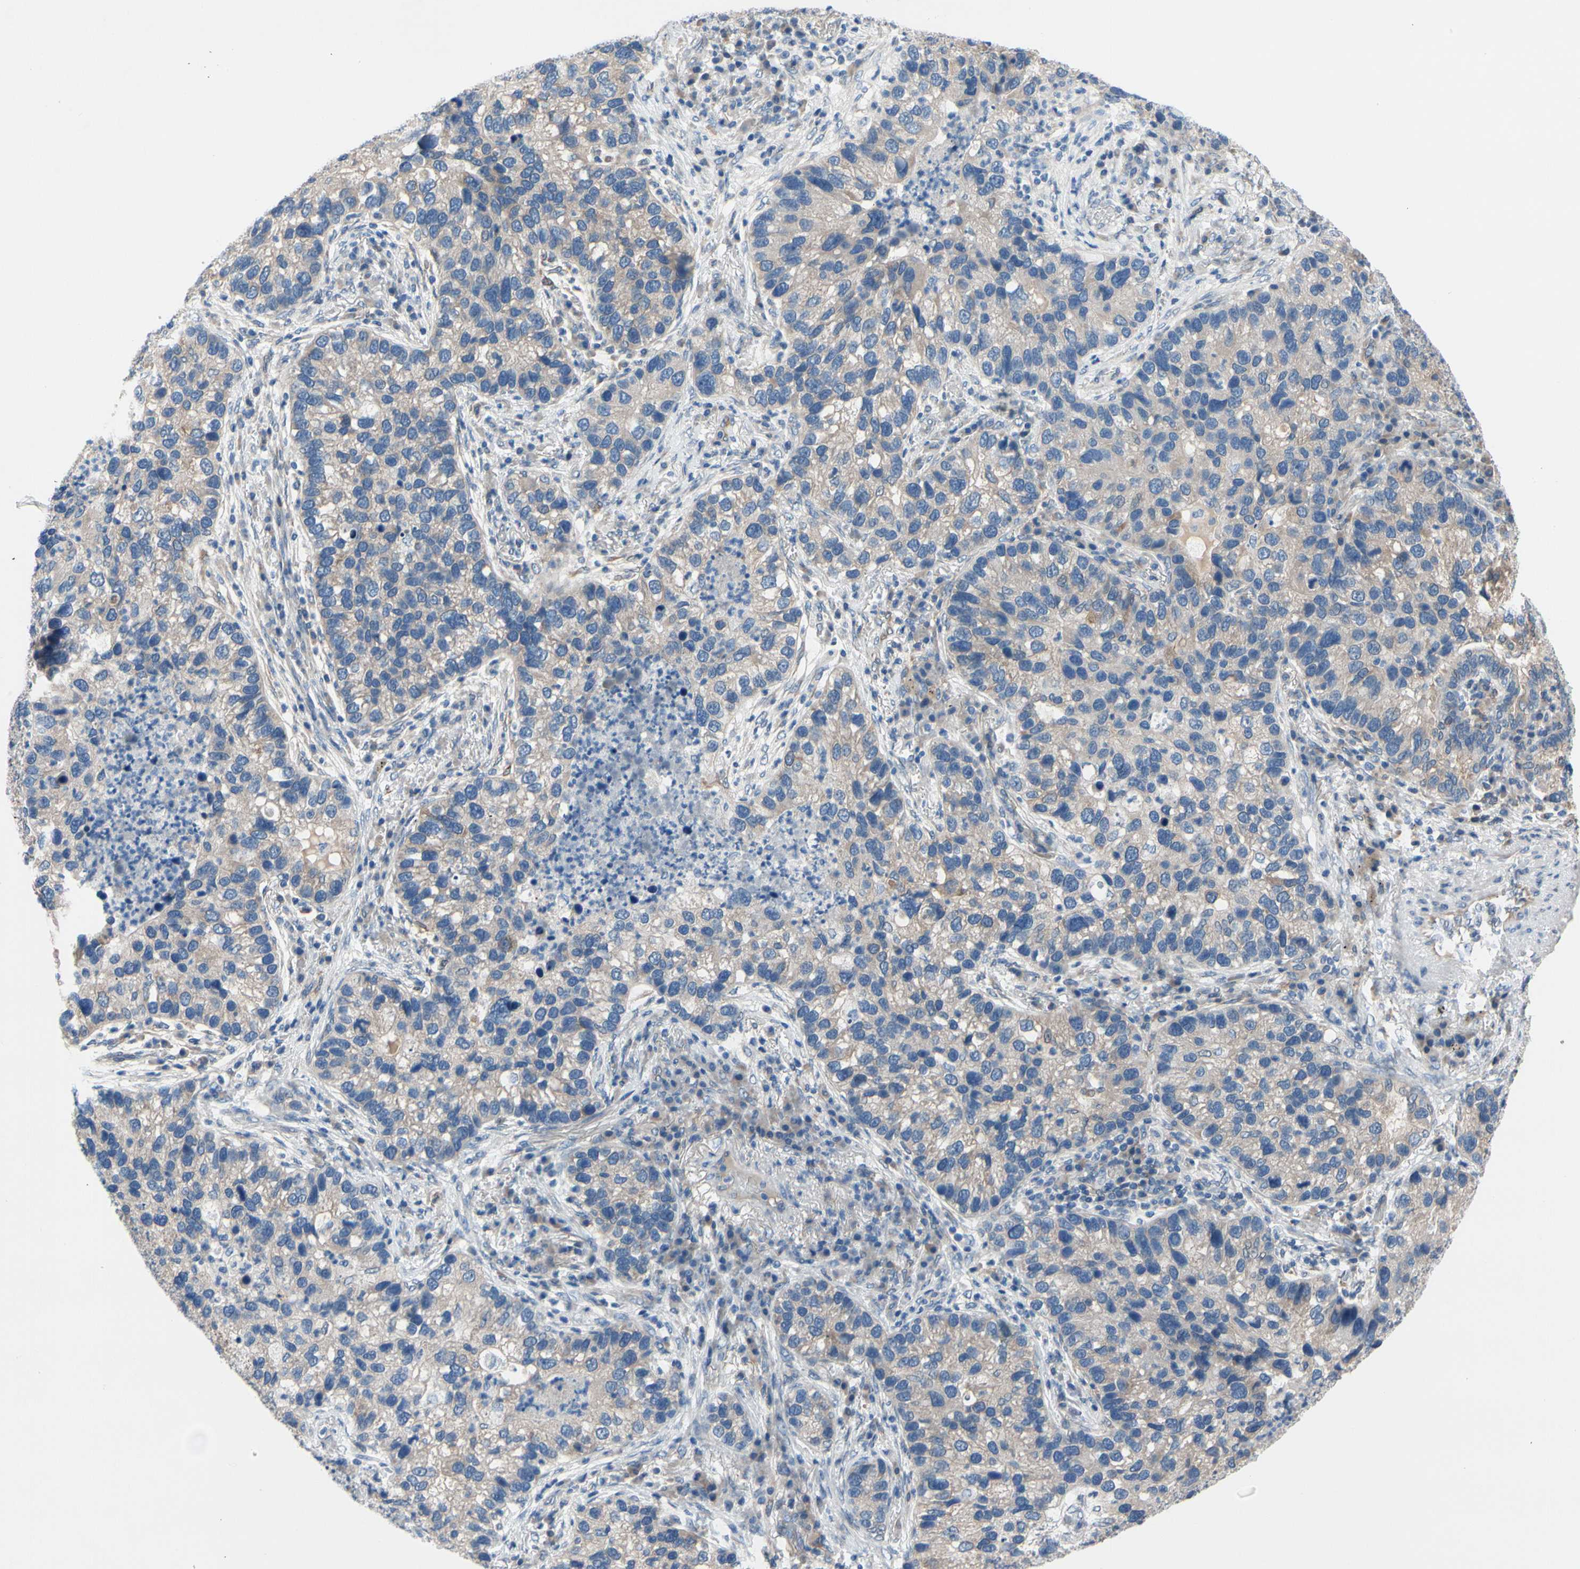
{"staining": {"intensity": "weak", "quantity": ">75%", "location": "cytoplasmic/membranous"}, "tissue": "lung cancer", "cell_type": "Tumor cells", "image_type": "cancer", "snomed": [{"axis": "morphology", "description": "Normal tissue, NOS"}, {"axis": "morphology", "description": "Adenocarcinoma, NOS"}, {"axis": "topography", "description": "Bronchus"}, {"axis": "topography", "description": "Lung"}], "caption": "Lung cancer (adenocarcinoma) stained for a protein demonstrates weak cytoplasmic/membranous positivity in tumor cells. The protein is stained brown, and the nuclei are stained in blue (DAB (3,3'-diaminobenzidine) IHC with brightfield microscopy, high magnification).", "gene": "PRXL2A", "patient": {"sex": "male", "age": 54}}